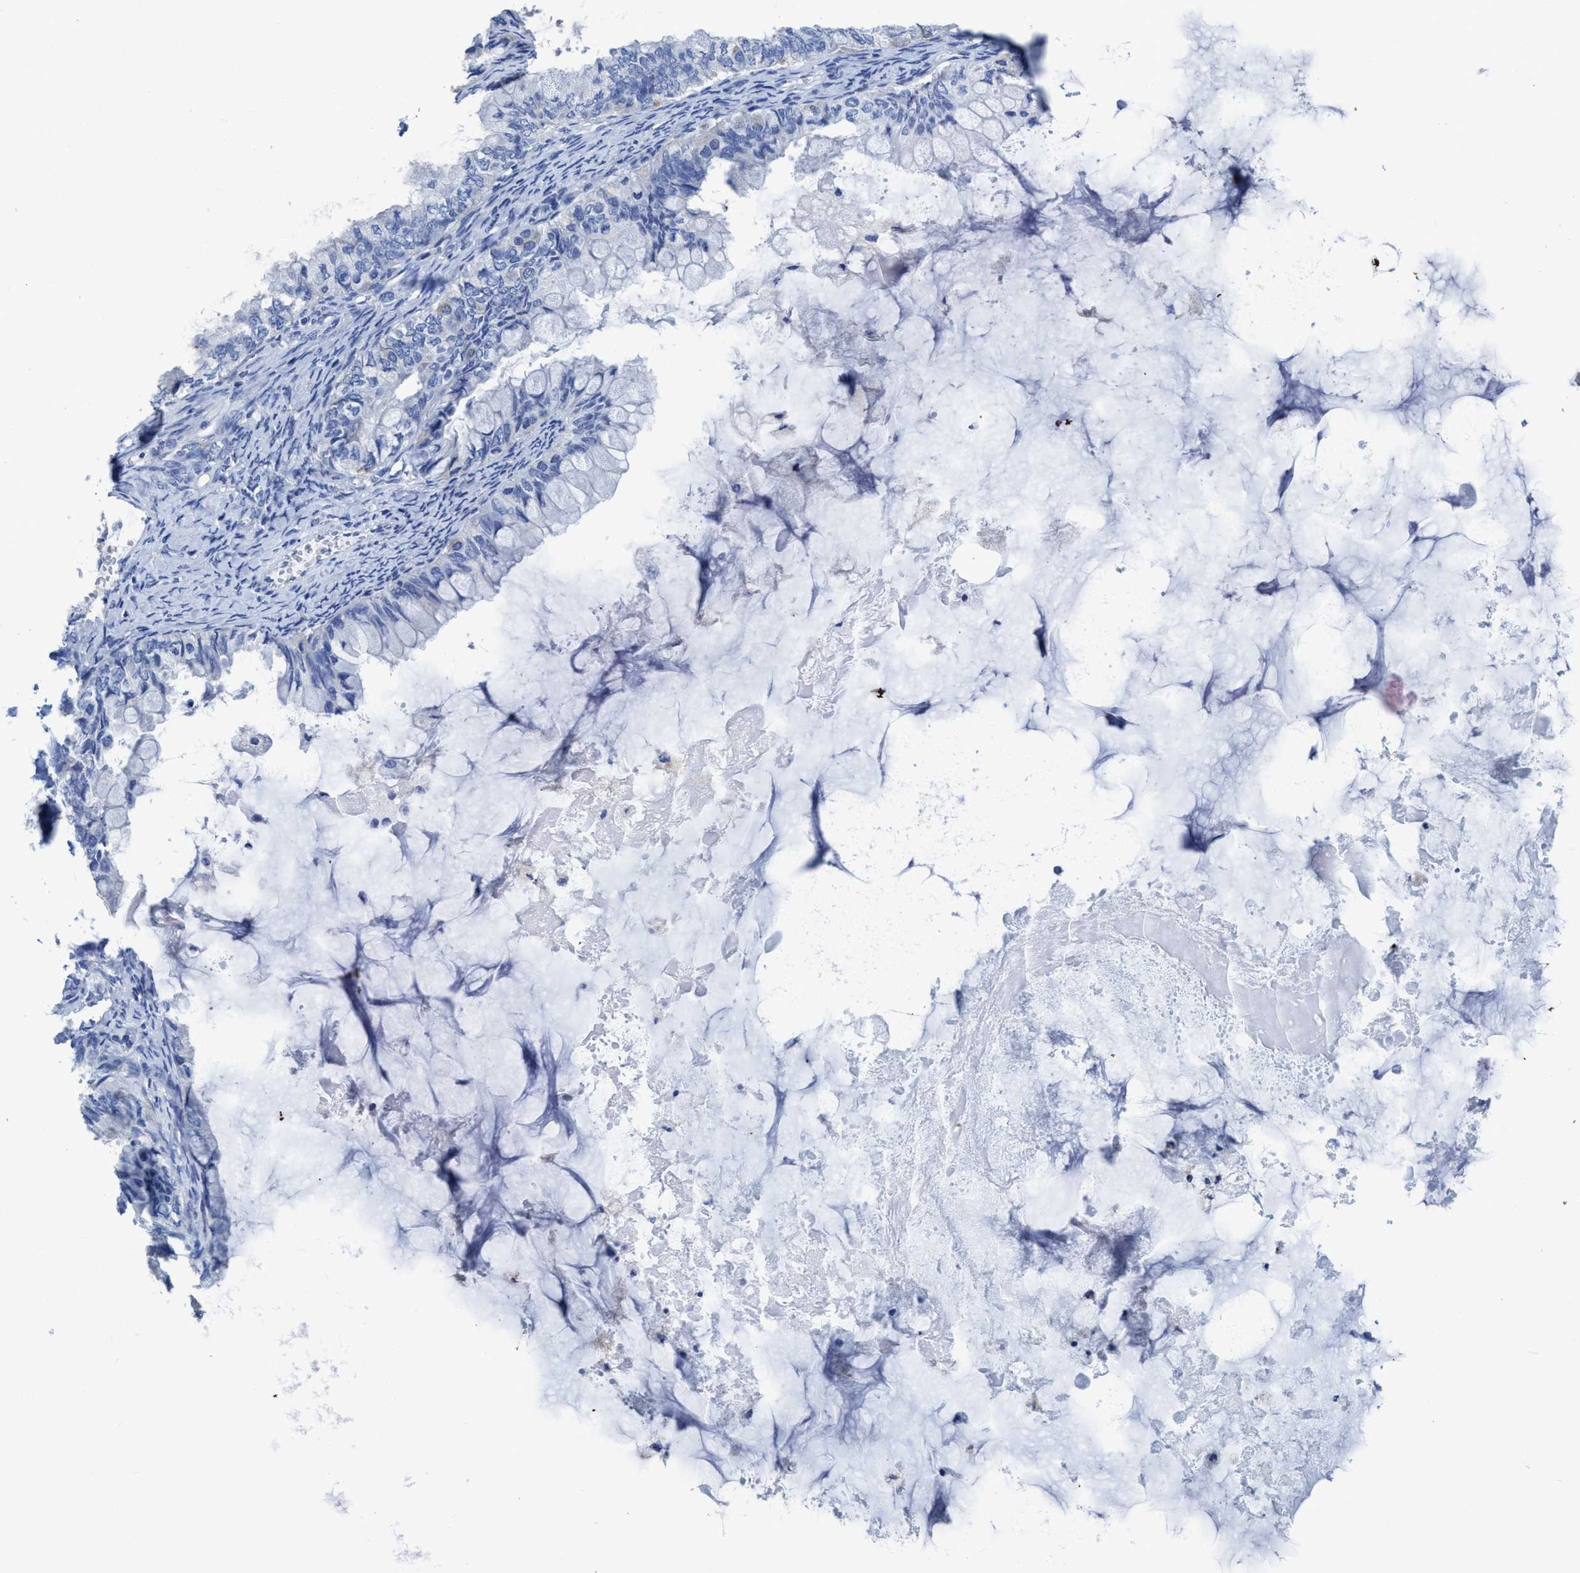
{"staining": {"intensity": "negative", "quantity": "none", "location": "none"}, "tissue": "ovarian cancer", "cell_type": "Tumor cells", "image_type": "cancer", "snomed": [{"axis": "morphology", "description": "Cystadenocarcinoma, mucinous, NOS"}, {"axis": "topography", "description": "Ovary"}], "caption": "Ovarian mucinous cystadenocarcinoma was stained to show a protein in brown. There is no significant staining in tumor cells.", "gene": "DNAI1", "patient": {"sex": "female", "age": 80}}